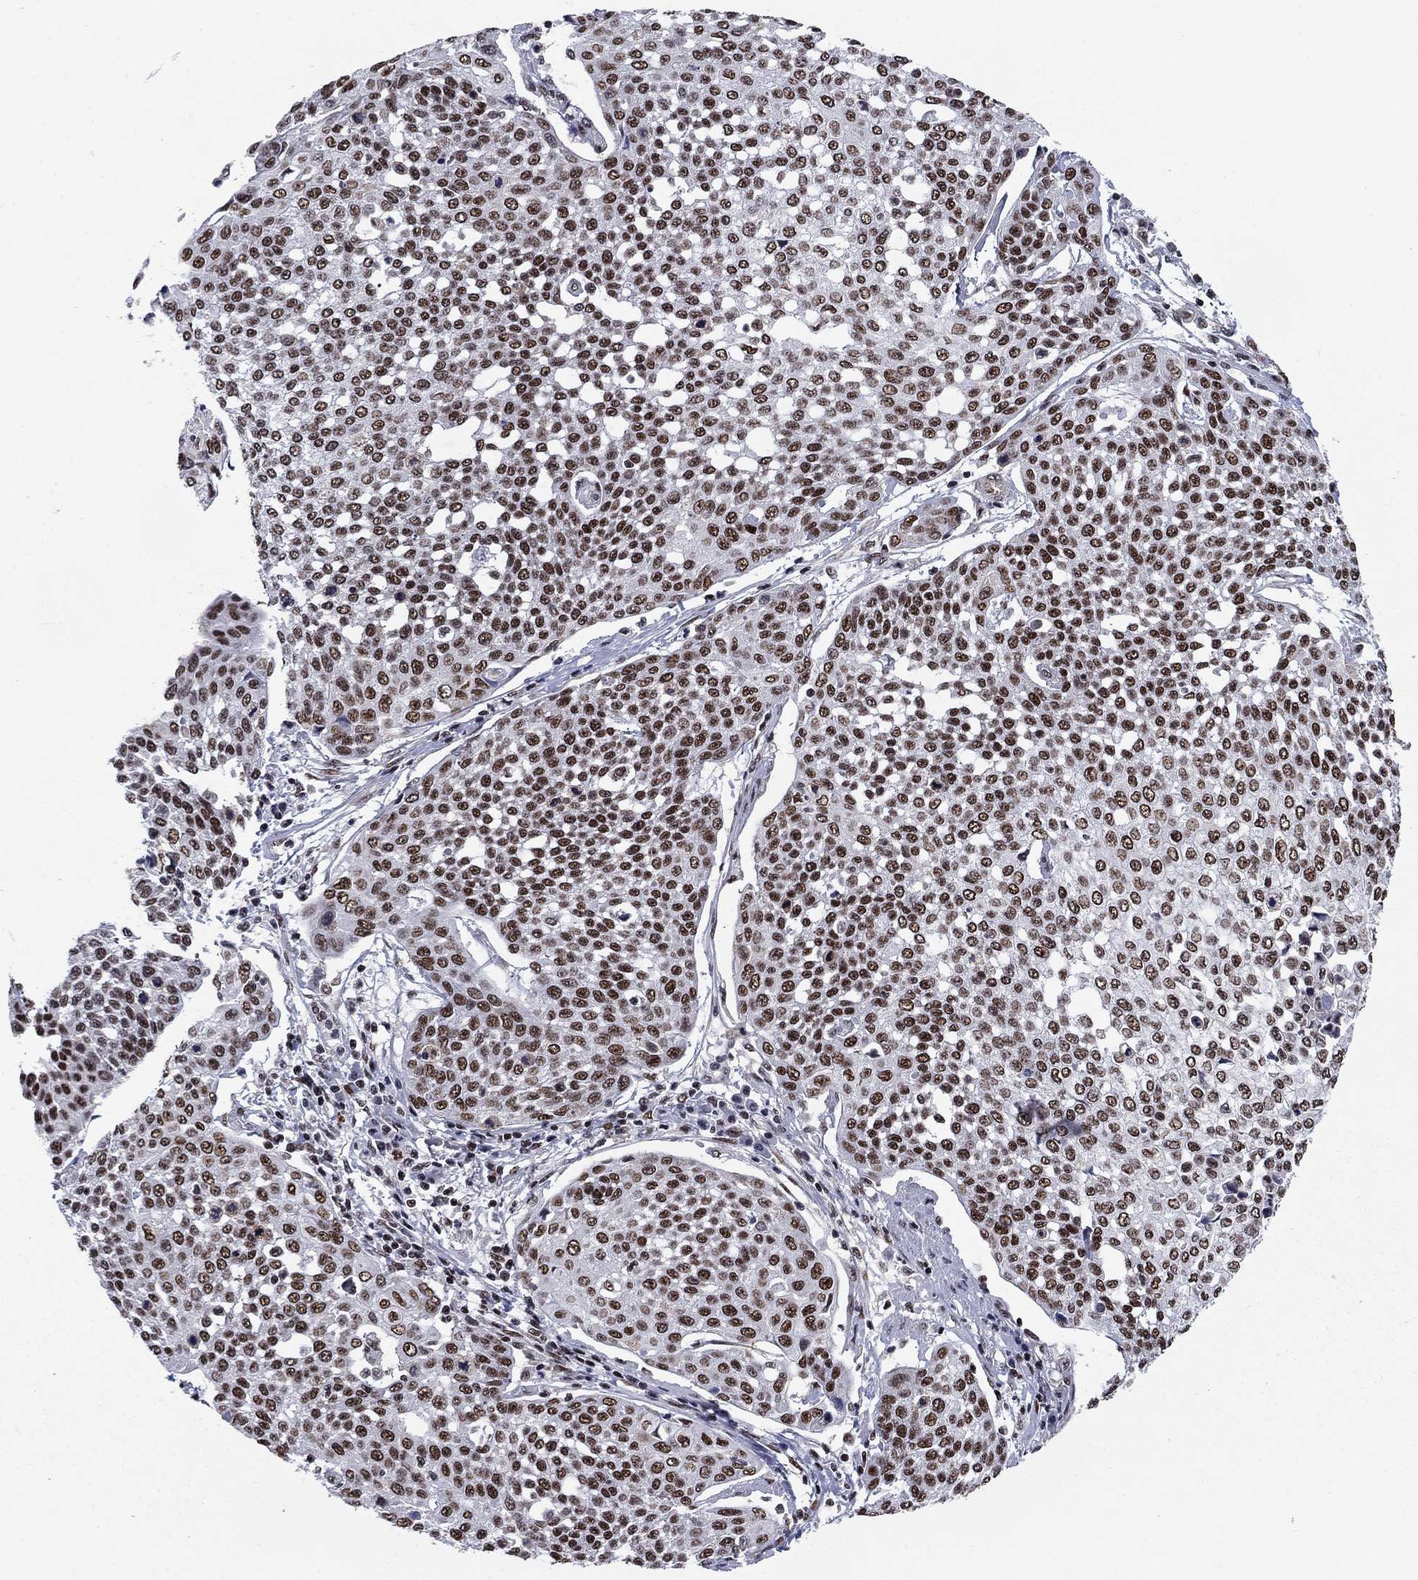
{"staining": {"intensity": "strong", "quantity": "25%-75%", "location": "nuclear"}, "tissue": "cervical cancer", "cell_type": "Tumor cells", "image_type": "cancer", "snomed": [{"axis": "morphology", "description": "Squamous cell carcinoma, NOS"}, {"axis": "topography", "description": "Cervix"}], "caption": "A brown stain highlights strong nuclear positivity of a protein in cervical cancer (squamous cell carcinoma) tumor cells.", "gene": "RPRD1B", "patient": {"sex": "female", "age": 34}}